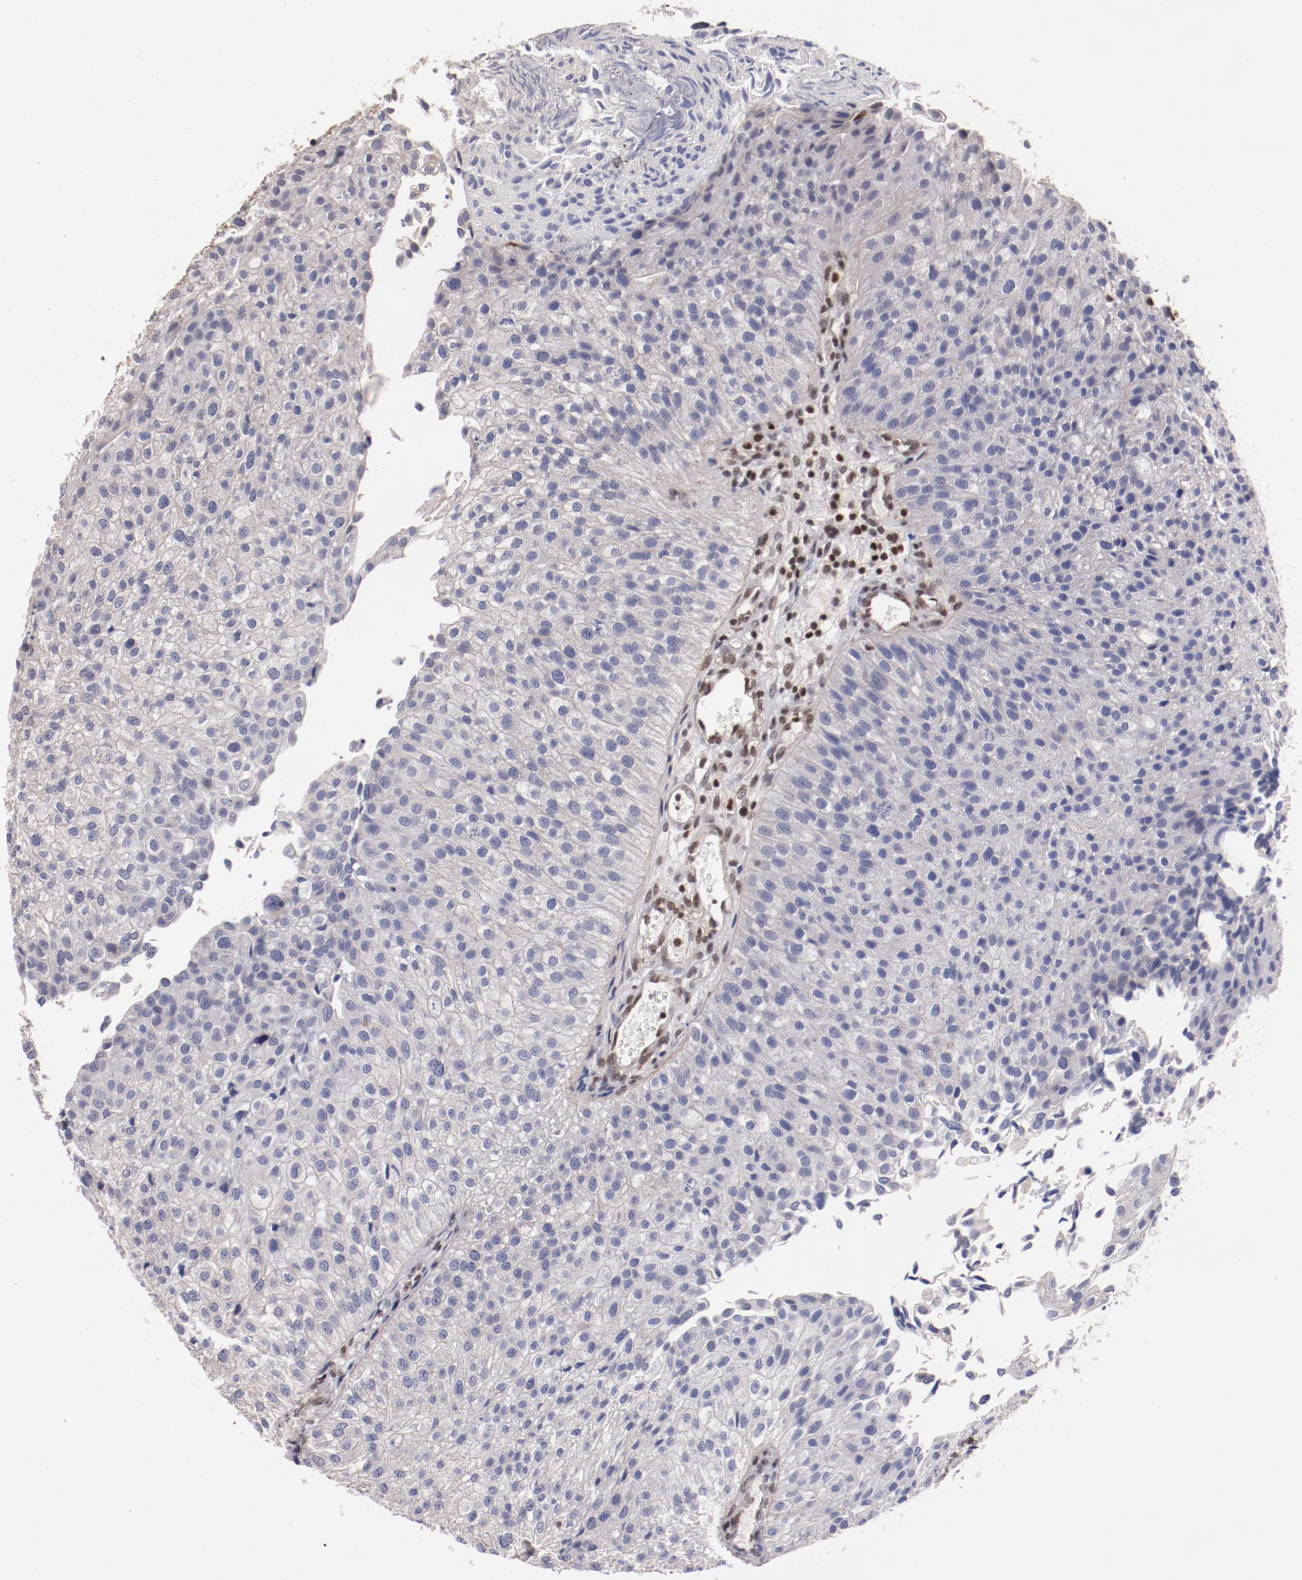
{"staining": {"intensity": "negative", "quantity": "none", "location": "none"}, "tissue": "urothelial cancer", "cell_type": "Tumor cells", "image_type": "cancer", "snomed": [{"axis": "morphology", "description": "Urothelial carcinoma, Low grade"}, {"axis": "topography", "description": "Urinary bladder"}], "caption": "Tumor cells show no significant protein expression in urothelial cancer. (IHC, brightfield microscopy, high magnification).", "gene": "STAG2", "patient": {"sex": "female", "age": 89}}